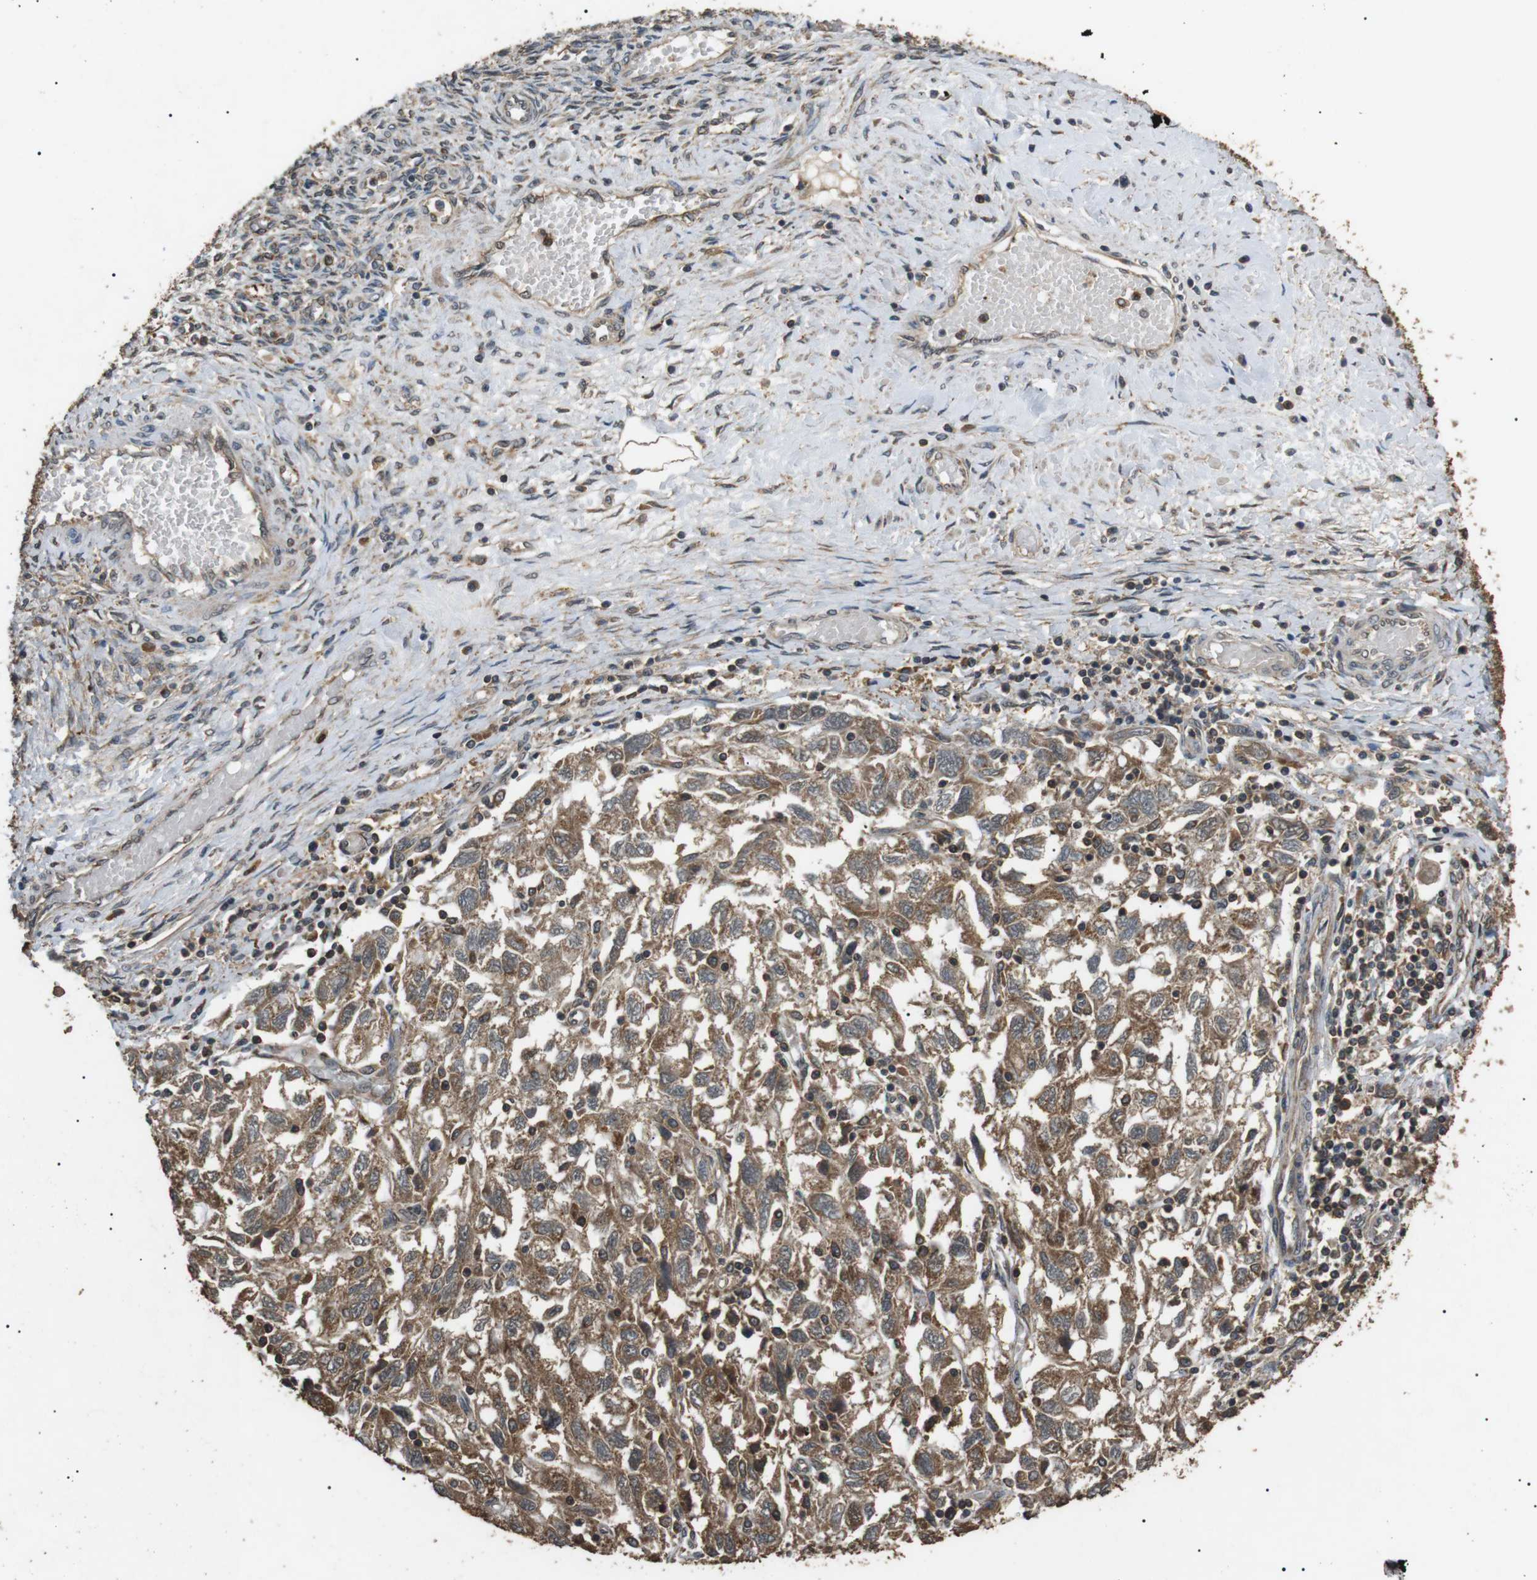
{"staining": {"intensity": "moderate", "quantity": ">75%", "location": "cytoplasmic/membranous"}, "tissue": "ovarian cancer", "cell_type": "Tumor cells", "image_type": "cancer", "snomed": [{"axis": "morphology", "description": "Carcinoma, NOS"}, {"axis": "morphology", "description": "Cystadenocarcinoma, serous, NOS"}, {"axis": "topography", "description": "Ovary"}], "caption": "High-power microscopy captured an immunohistochemistry (IHC) photomicrograph of serous cystadenocarcinoma (ovarian), revealing moderate cytoplasmic/membranous positivity in about >75% of tumor cells.", "gene": "TBC1D15", "patient": {"sex": "female", "age": 69}}